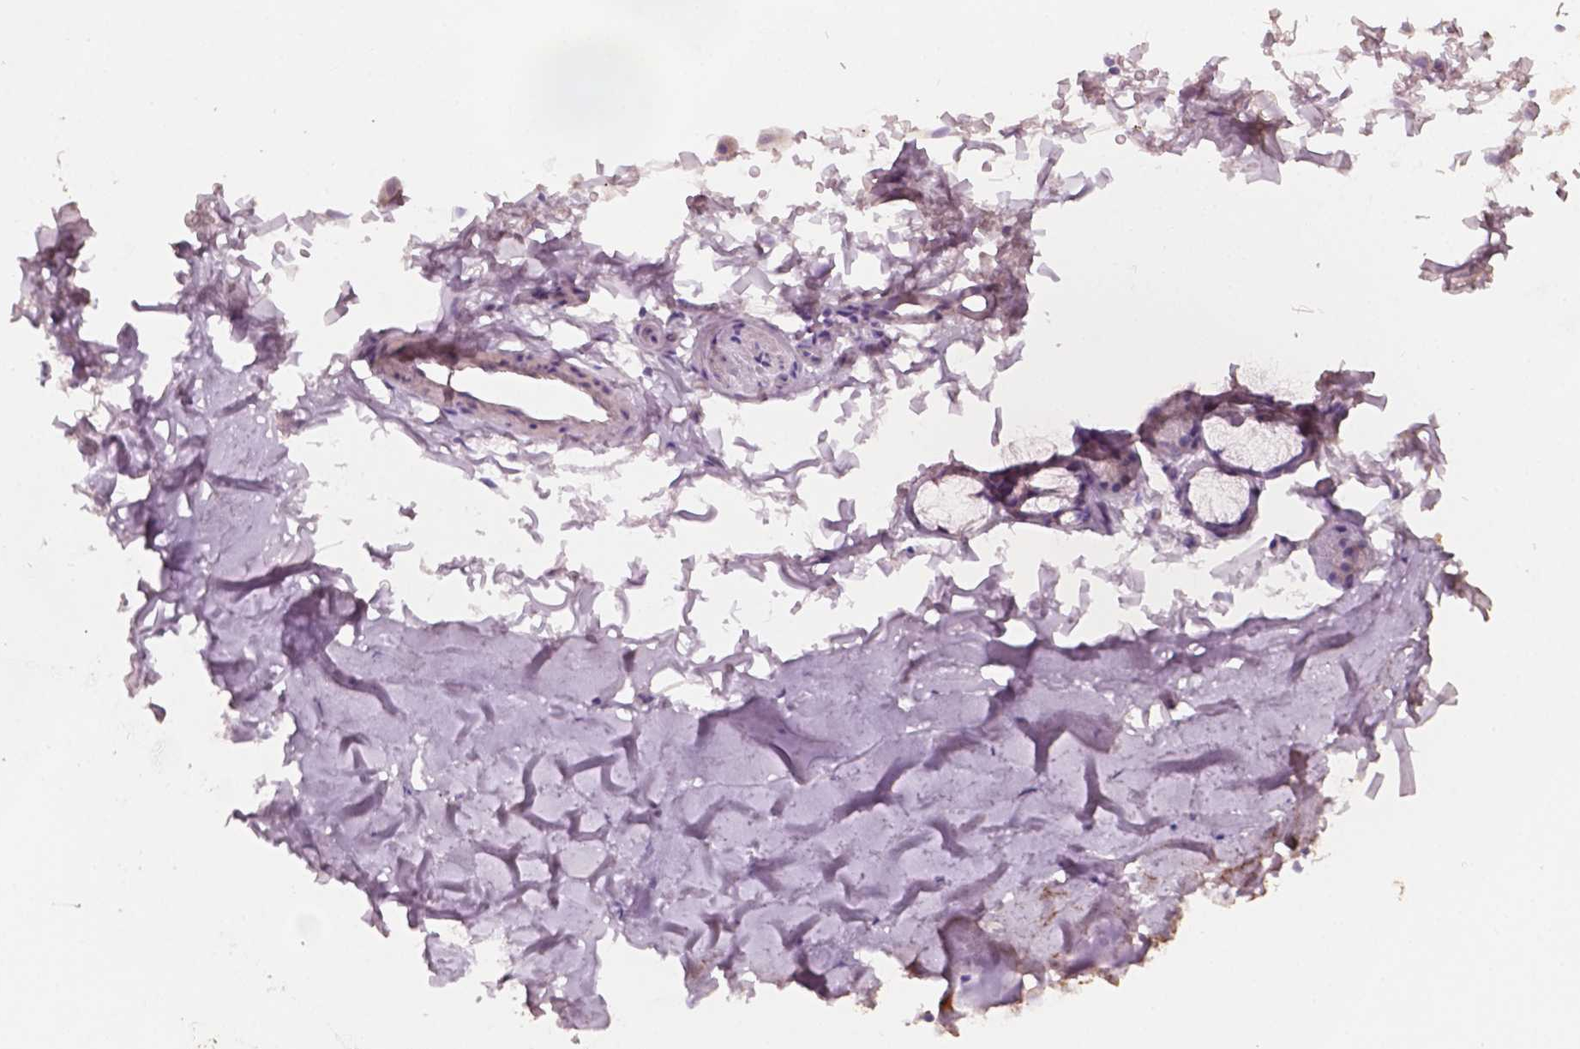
{"staining": {"intensity": "negative", "quantity": "none", "location": "none"}, "tissue": "adipose tissue", "cell_type": "Adipocytes", "image_type": "normal", "snomed": [{"axis": "morphology", "description": "Normal tissue, NOS"}, {"axis": "topography", "description": "Cartilage tissue"}, {"axis": "topography", "description": "Bronchus"}], "caption": "The photomicrograph demonstrates no significant positivity in adipocytes of adipose tissue.", "gene": "SBSN", "patient": {"sex": "female", "age": 79}}